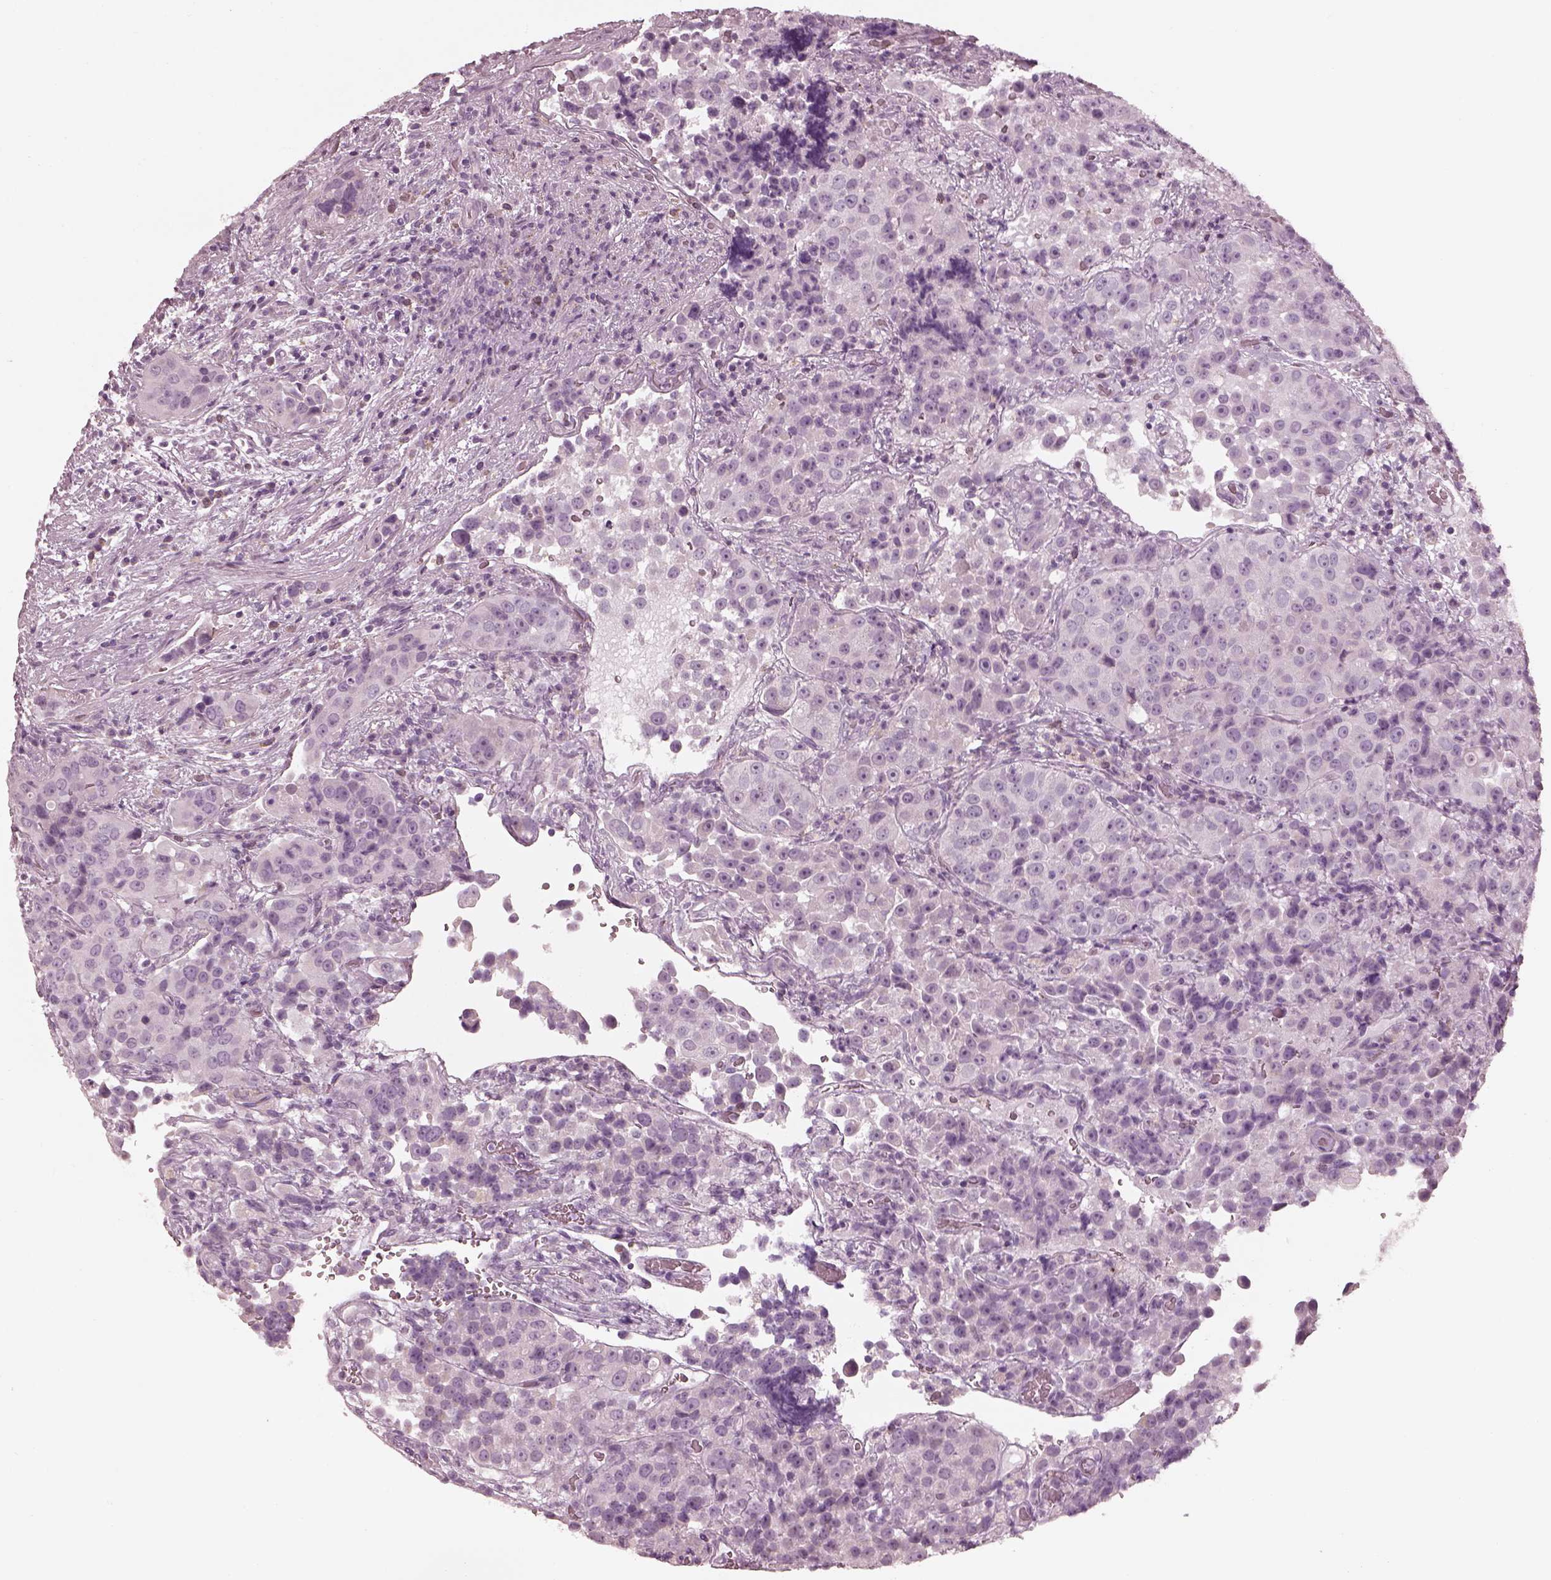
{"staining": {"intensity": "negative", "quantity": "none", "location": "none"}, "tissue": "urothelial cancer", "cell_type": "Tumor cells", "image_type": "cancer", "snomed": [{"axis": "morphology", "description": "Urothelial carcinoma, NOS"}, {"axis": "topography", "description": "Urinary bladder"}], "caption": "Immunohistochemistry micrograph of neoplastic tissue: human urothelial cancer stained with DAB reveals no significant protein staining in tumor cells.", "gene": "RSPH9", "patient": {"sex": "male", "age": 52}}